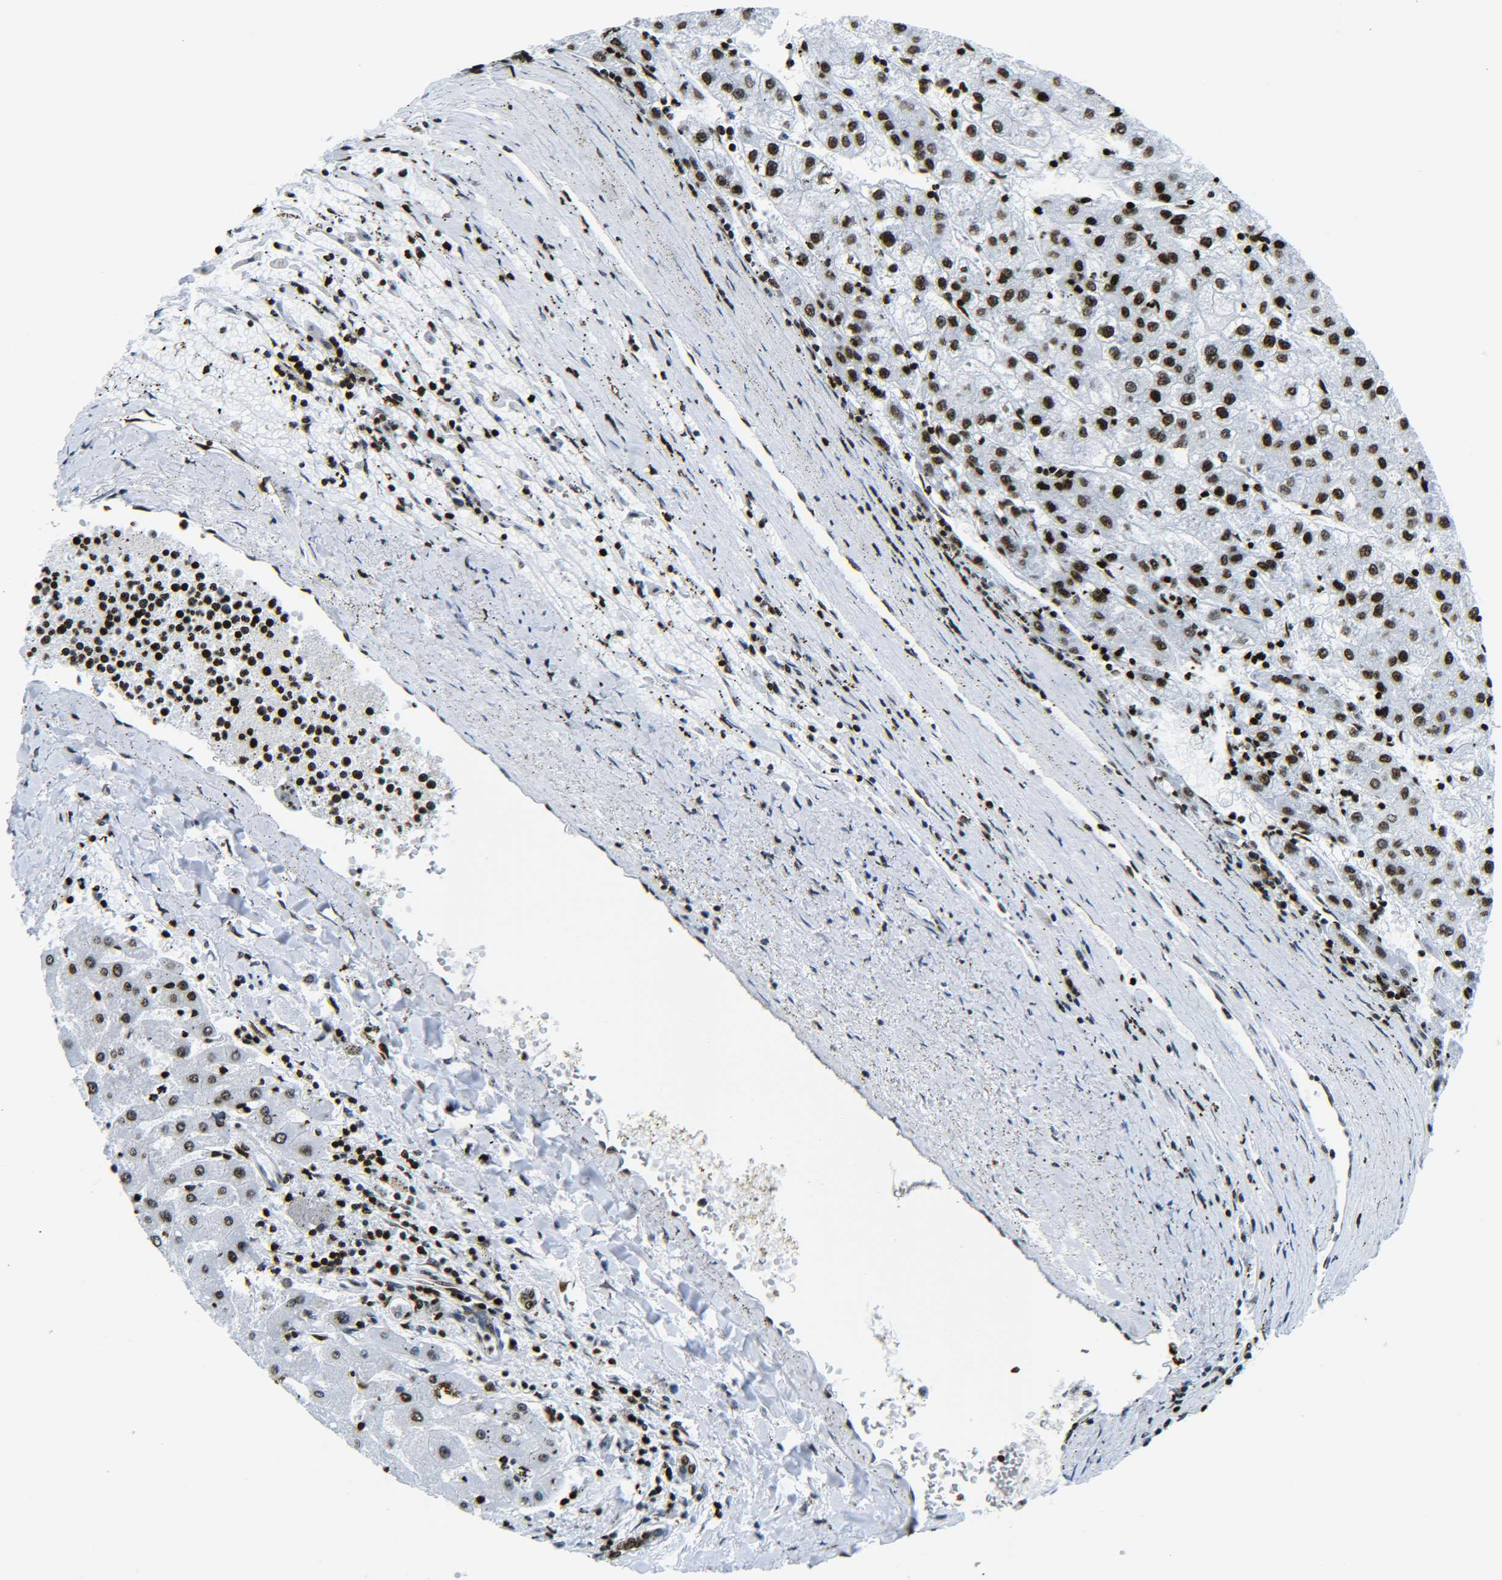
{"staining": {"intensity": "strong", "quantity": ">75%", "location": "nuclear"}, "tissue": "liver cancer", "cell_type": "Tumor cells", "image_type": "cancer", "snomed": [{"axis": "morphology", "description": "Carcinoma, Hepatocellular, NOS"}, {"axis": "topography", "description": "Liver"}], "caption": "Strong nuclear positivity for a protein is present in approximately >75% of tumor cells of hepatocellular carcinoma (liver) using immunohistochemistry.", "gene": "H2AX", "patient": {"sex": "male", "age": 72}}